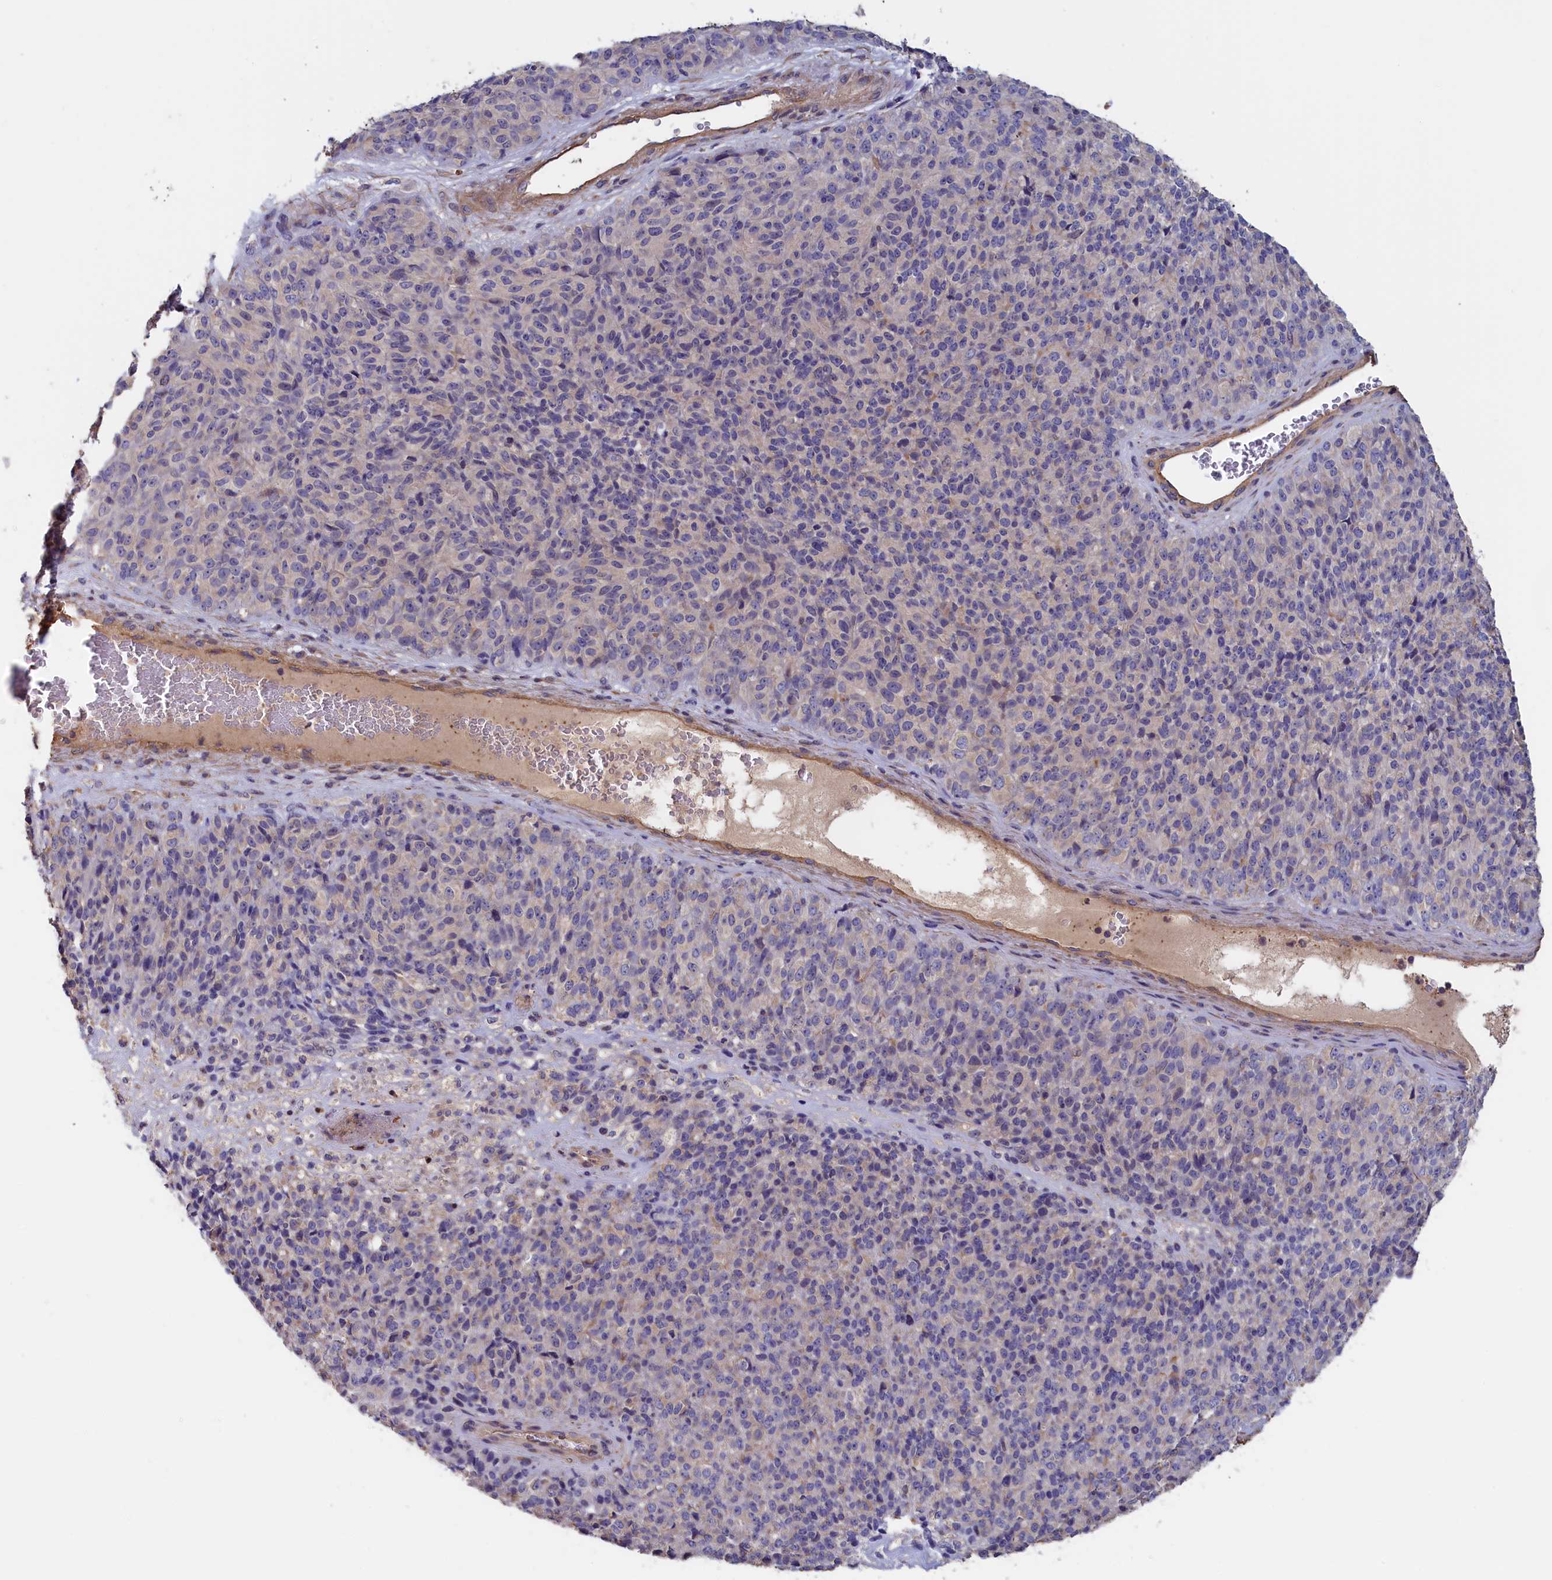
{"staining": {"intensity": "negative", "quantity": "none", "location": "none"}, "tissue": "melanoma", "cell_type": "Tumor cells", "image_type": "cancer", "snomed": [{"axis": "morphology", "description": "Malignant melanoma, Metastatic site"}, {"axis": "topography", "description": "Brain"}], "caption": "This is an immunohistochemistry image of malignant melanoma (metastatic site). There is no staining in tumor cells.", "gene": "ANKRD2", "patient": {"sex": "female", "age": 56}}